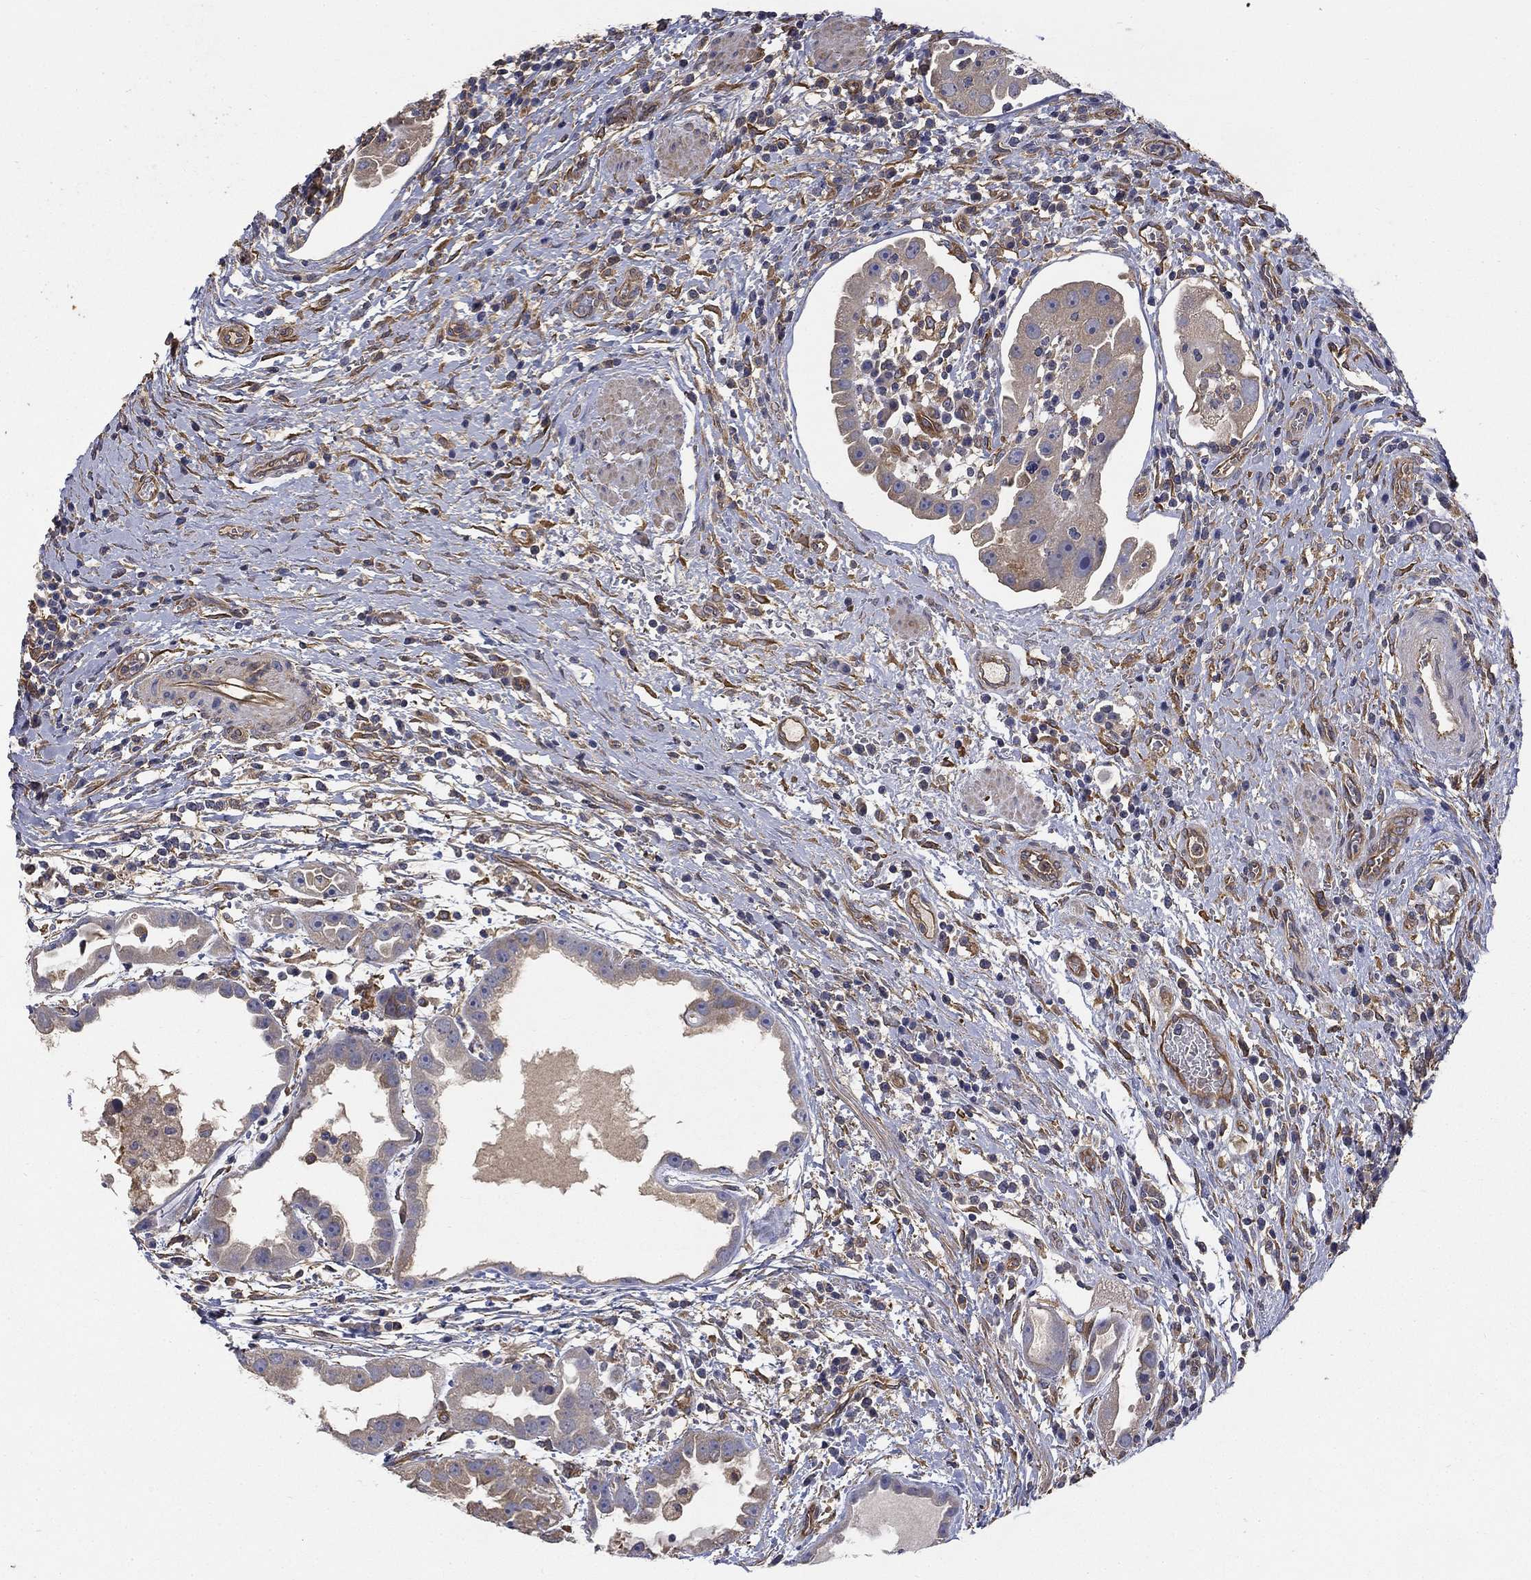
{"staining": {"intensity": "weak", "quantity": "25%-75%", "location": "cytoplasmic/membranous"}, "tissue": "urothelial cancer", "cell_type": "Tumor cells", "image_type": "cancer", "snomed": [{"axis": "morphology", "description": "Urothelial carcinoma, High grade"}, {"axis": "topography", "description": "Urinary bladder"}], "caption": "High-grade urothelial carcinoma stained for a protein shows weak cytoplasmic/membranous positivity in tumor cells.", "gene": "DPYSL2", "patient": {"sex": "female", "age": 41}}